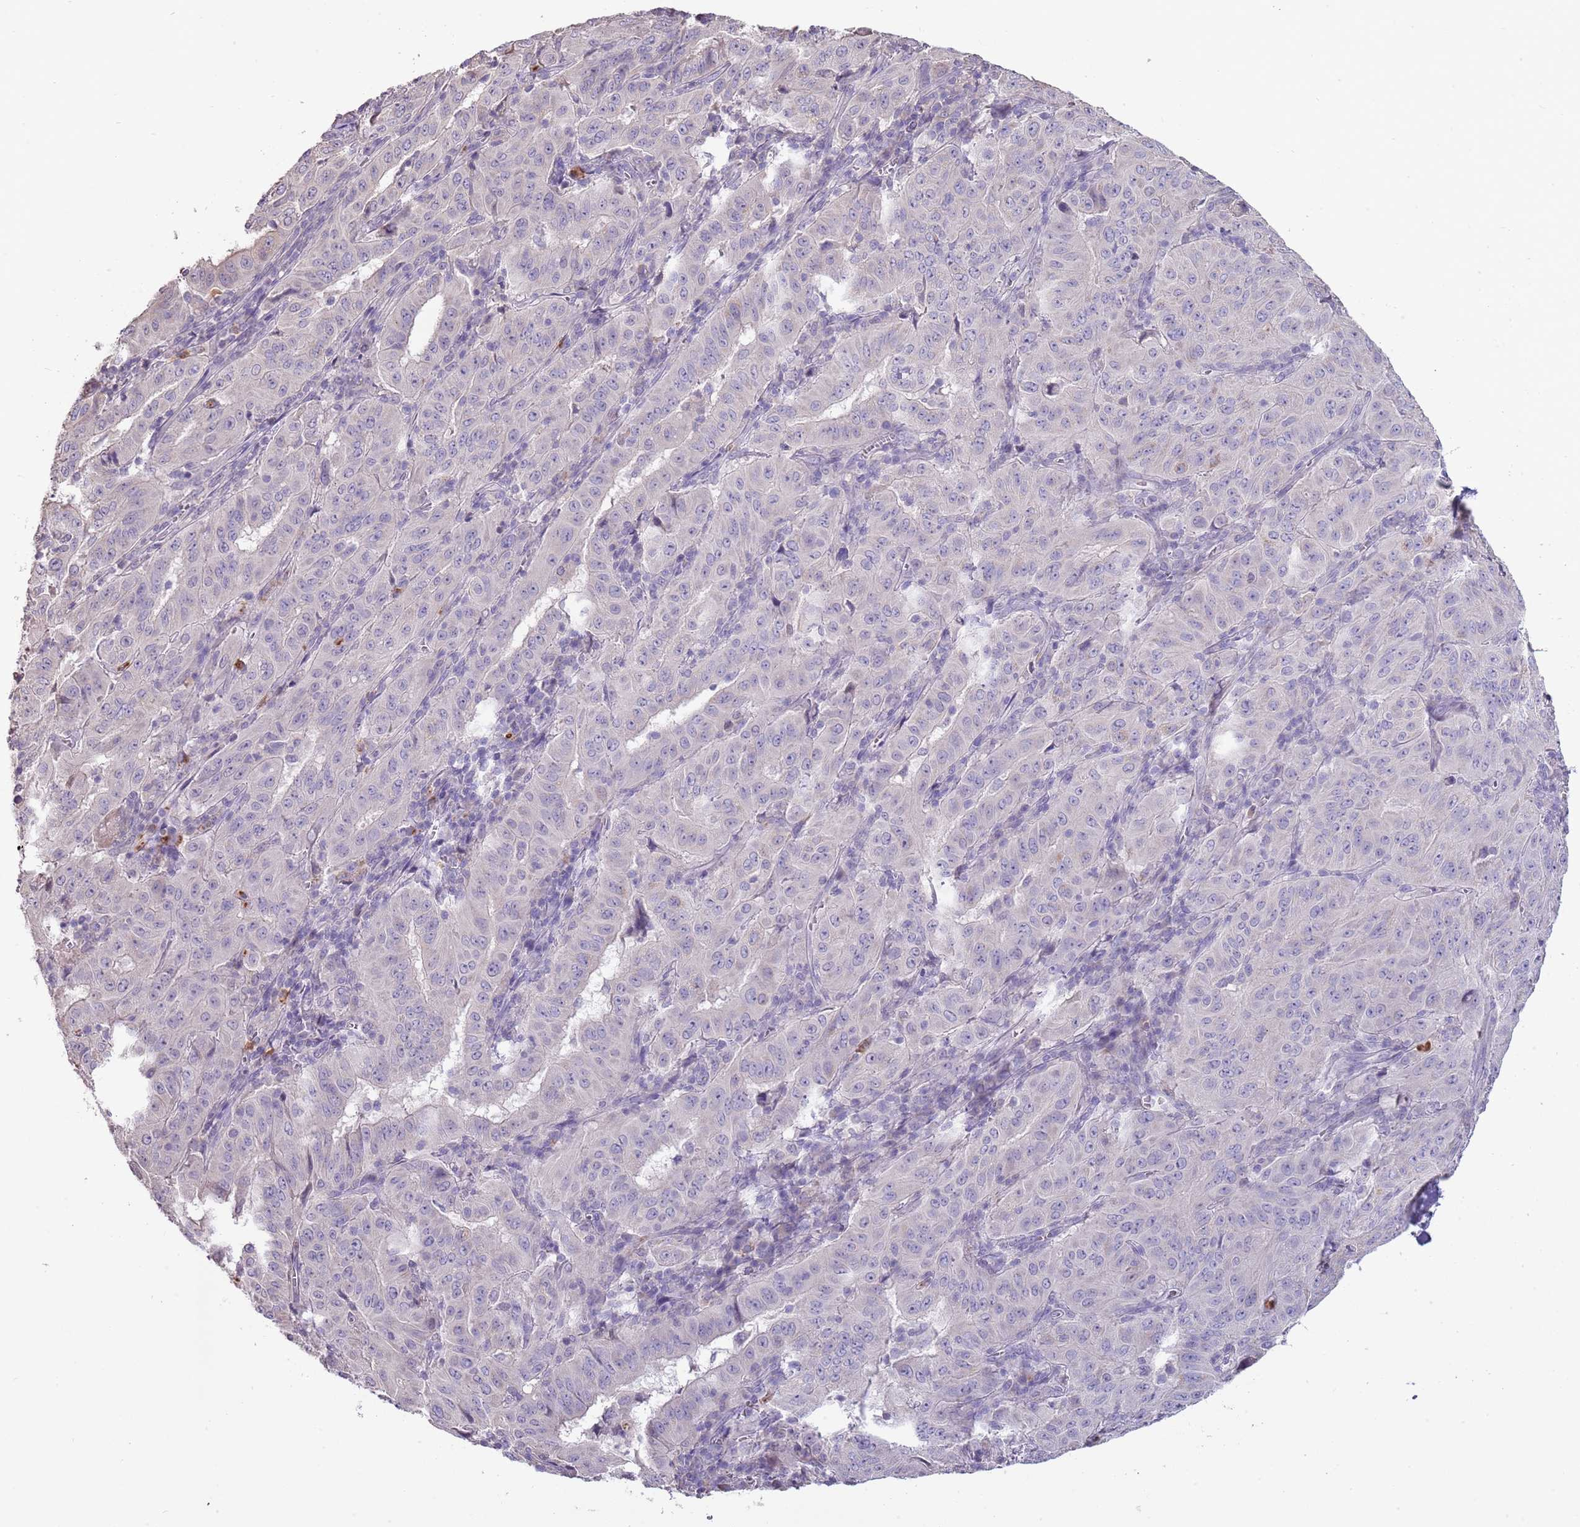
{"staining": {"intensity": "negative", "quantity": "none", "location": "none"}, "tissue": "pancreatic cancer", "cell_type": "Tumor cells", "image_type": "cancer", "snomed": [{"axis": "morphology", "description": "Adenocarcinoma, NOS"}, {"axis": "topography", "description": "Pancreas"}], "caption": "The immunohistochemistry (IHC) image has no significant staining in tumor cells of pancreatic cancer tissue.", "gene": "P2RY13", "patient": {"sex": "male", "age": 63}}